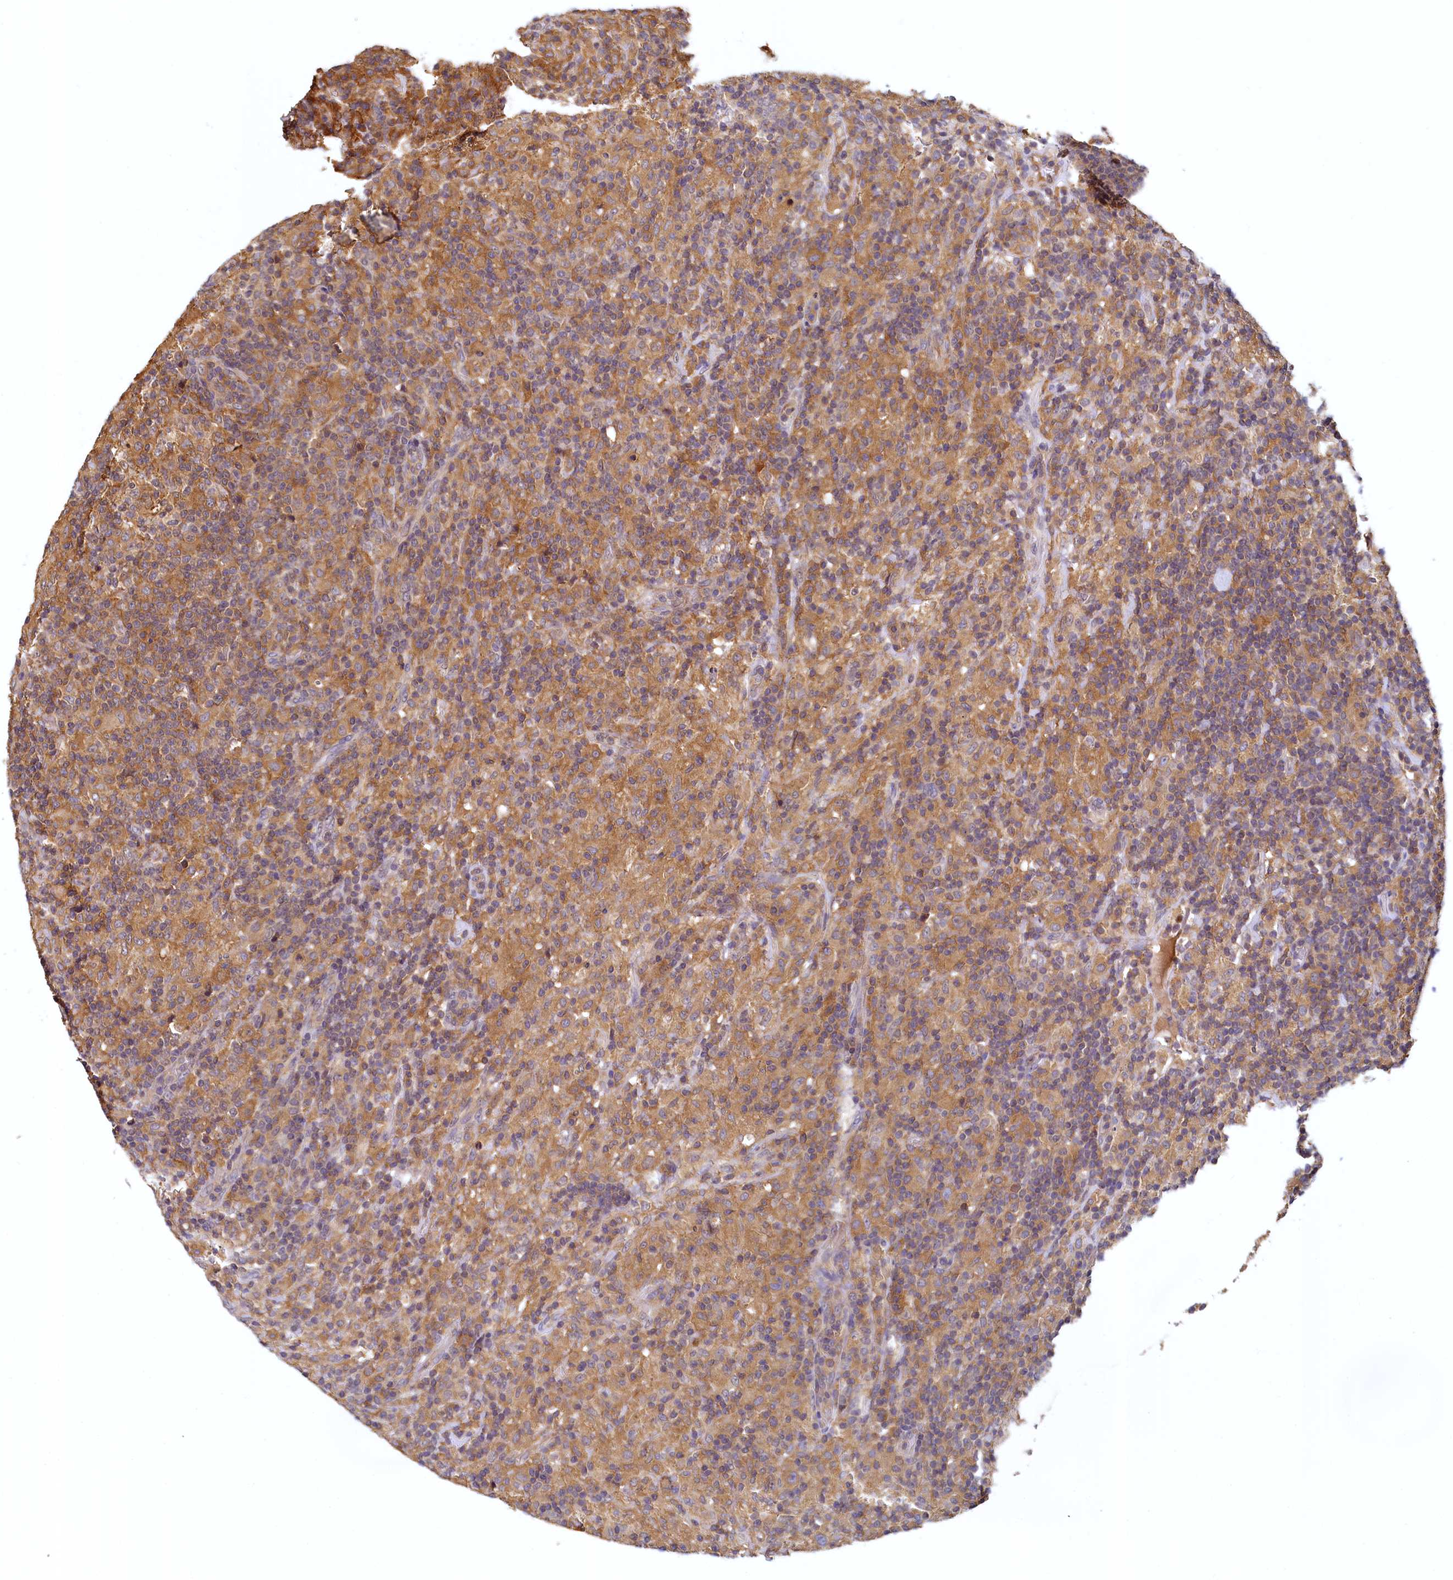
{"staining": {"intensity": "moderate", "quantity": ">75%", "location": "cytoplasmic/membranous"}, "tissue": "lymphoma", "cell_type": "Tumor cells", "image_type": "cancer", "snomed": [{"axis": "morphology", "description": "Hodgkin's disease, NOS"}, {"axis": "topography", "description": "Lymph node"}], "caption": "There is medium levels of moderate cytoplasmic/membranous positivity in tumor cells of Hodgkin's disease, as demonstrated by immunohistochemical staining (brown color).", "gene": "PAAF1", "patient": {"sex": "male", "age": 70}}